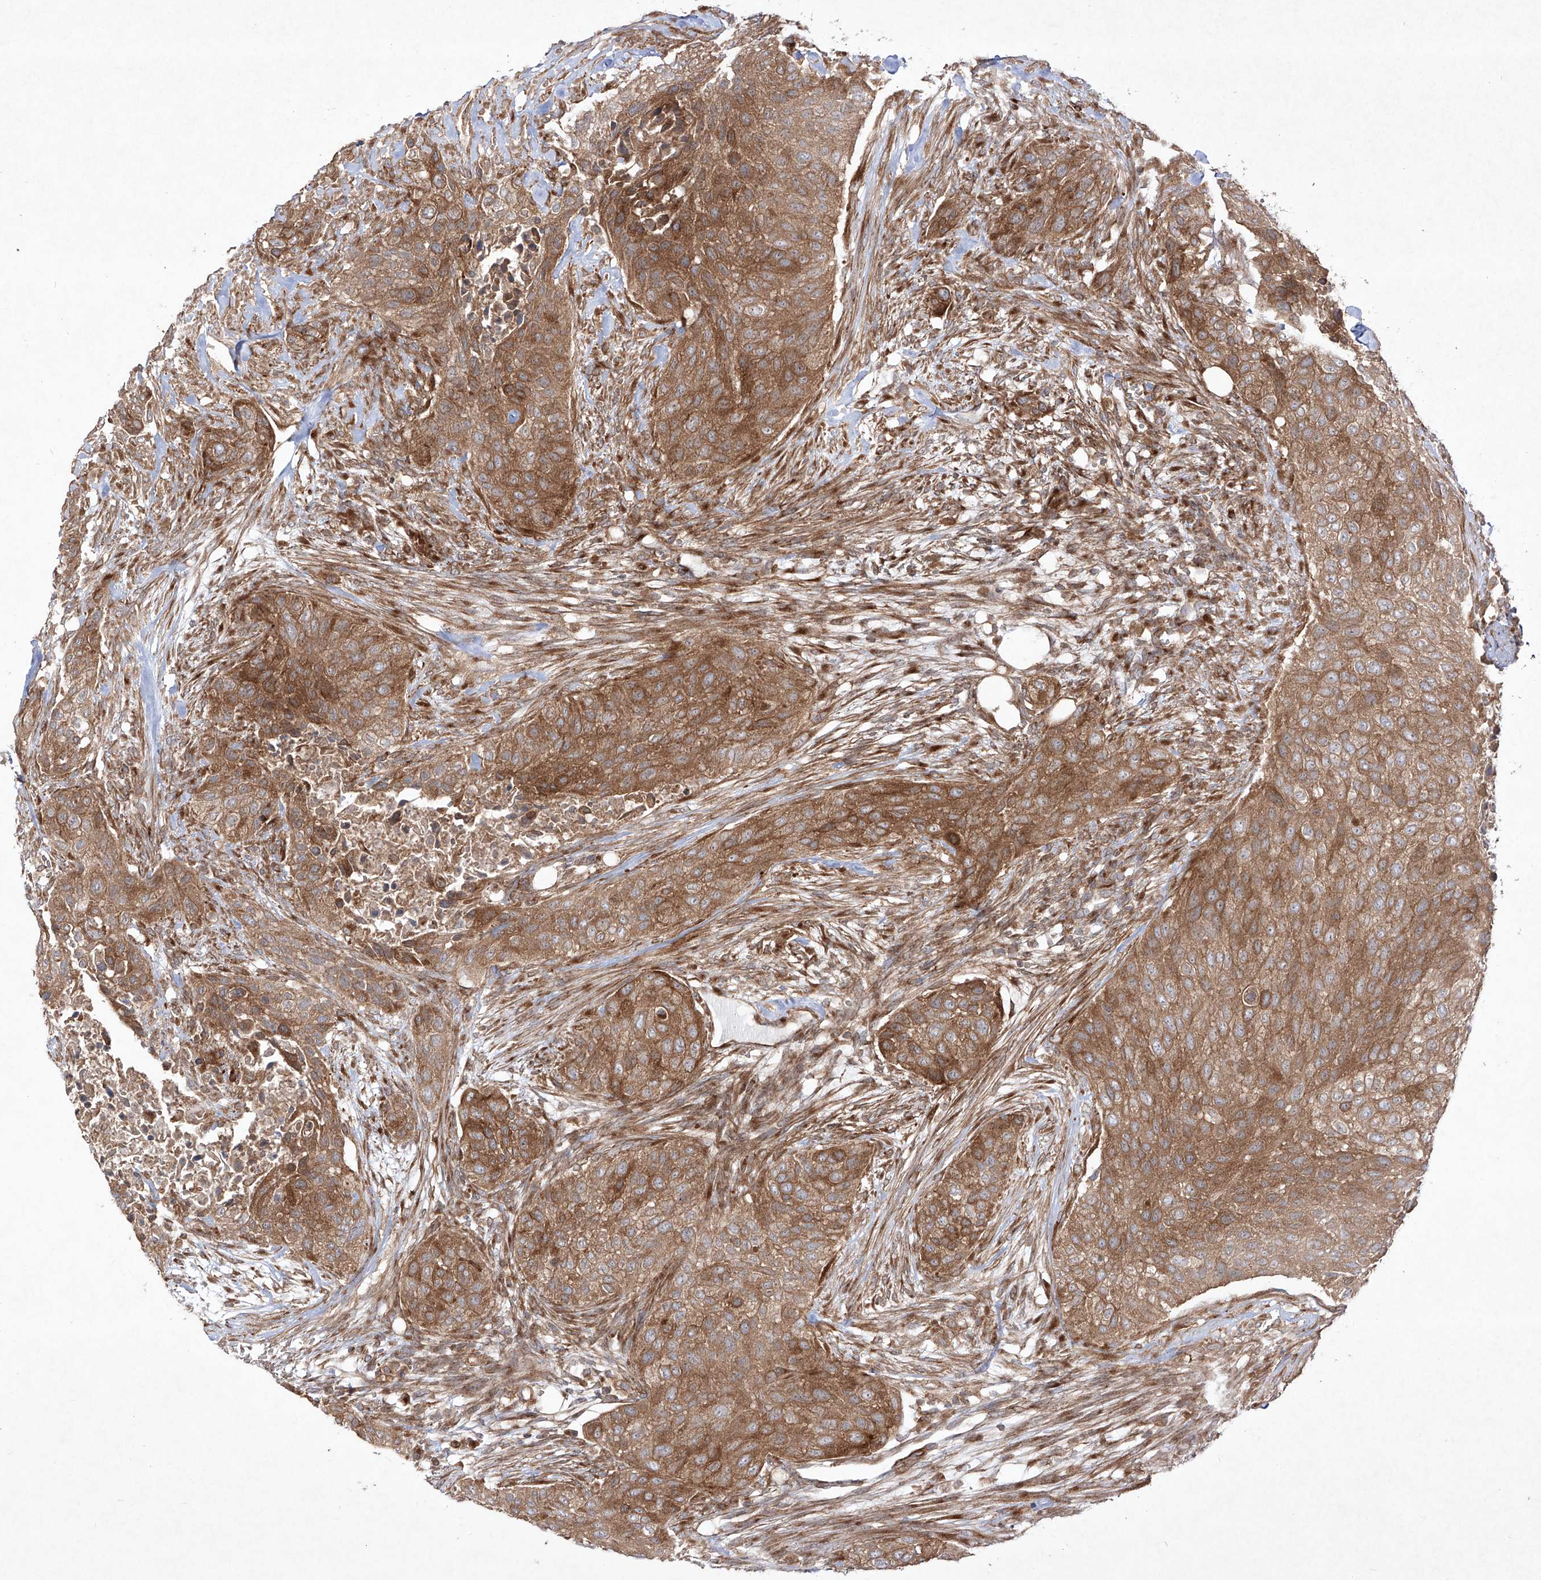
{"staining": {"intensity": "moderate", "quantity": ">75%", "location": "cytoplasmic/membranous"}, "tissue": "urothelial cancer", "cell_type": "Tumor cells", "image_type": "cancer", "snomed": [{"axis": "morphology", "description": "Urothelial carcinoma, High grade"}, {"axis": "topography", "description": "Urinary bladder"}], "caption": "Protein staining displays moderate cytoplasmic/membranous staining in approximately >75% of tumor cells in urothelial carcinoma (high-grade).", "gene": "YKT6", "patient": {"sex": "male", "age": 35}}